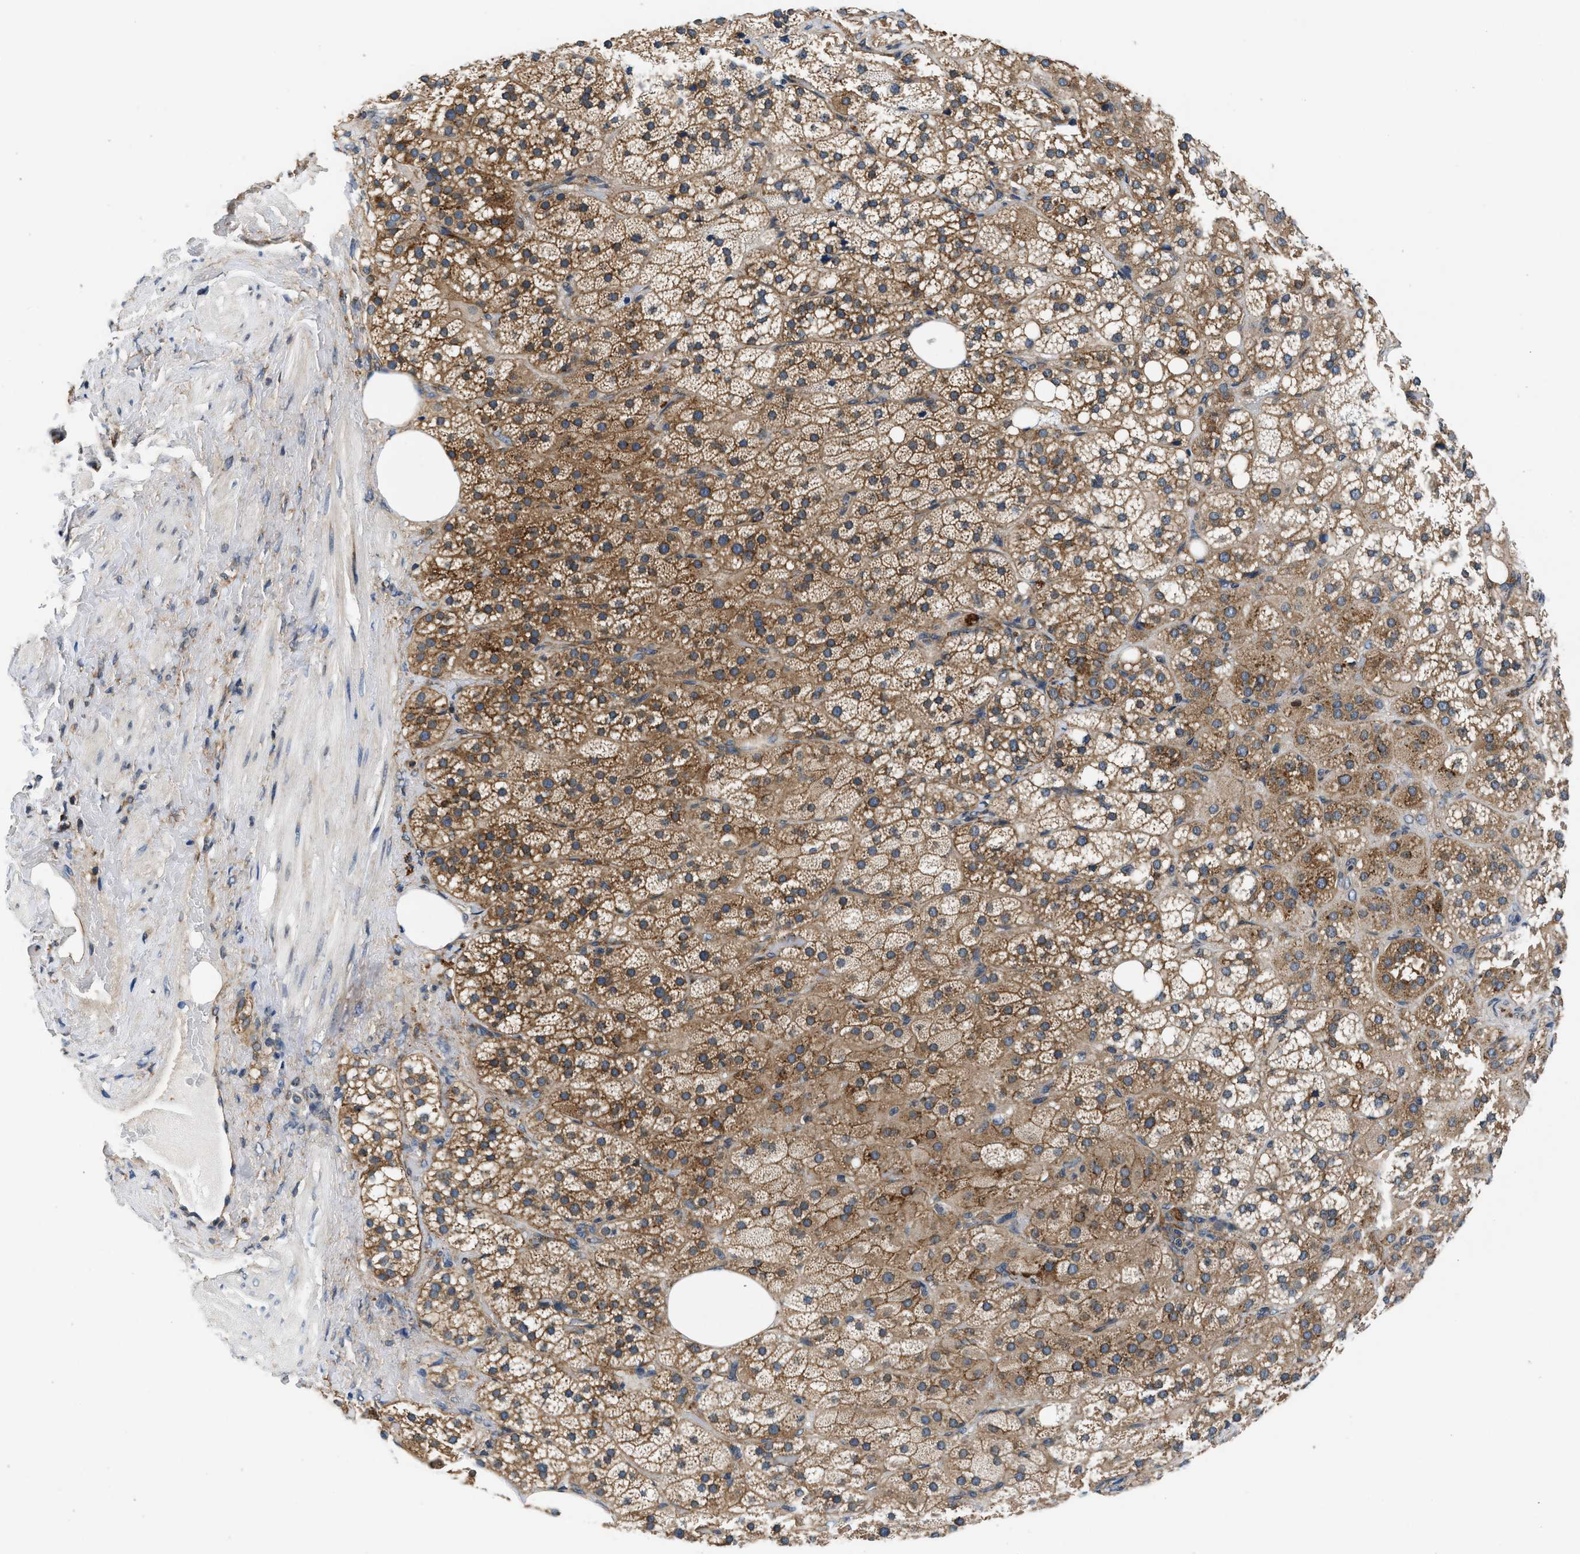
{"staining": {"intensity": "moderate", "quantity": ">75%", "location": "cytoplasmic/membranous"}, "tissue": "adrenal gland", "cell_type": "Glandular cells", "image_type": "normal", "snomed": [{"axis": "morphology", "description": "Normal tissue, NOS"}, {"axis": "topography", "description": "Adrenal gland"}], "caption": "The micrograph reveals staining of normal adrenal gland, revealing moderate cytoplasmic/membranous protein staining (brown color) within glandular cells.", "gene": "PA2G4", "patient": {"sex": "female", "age": 59}}